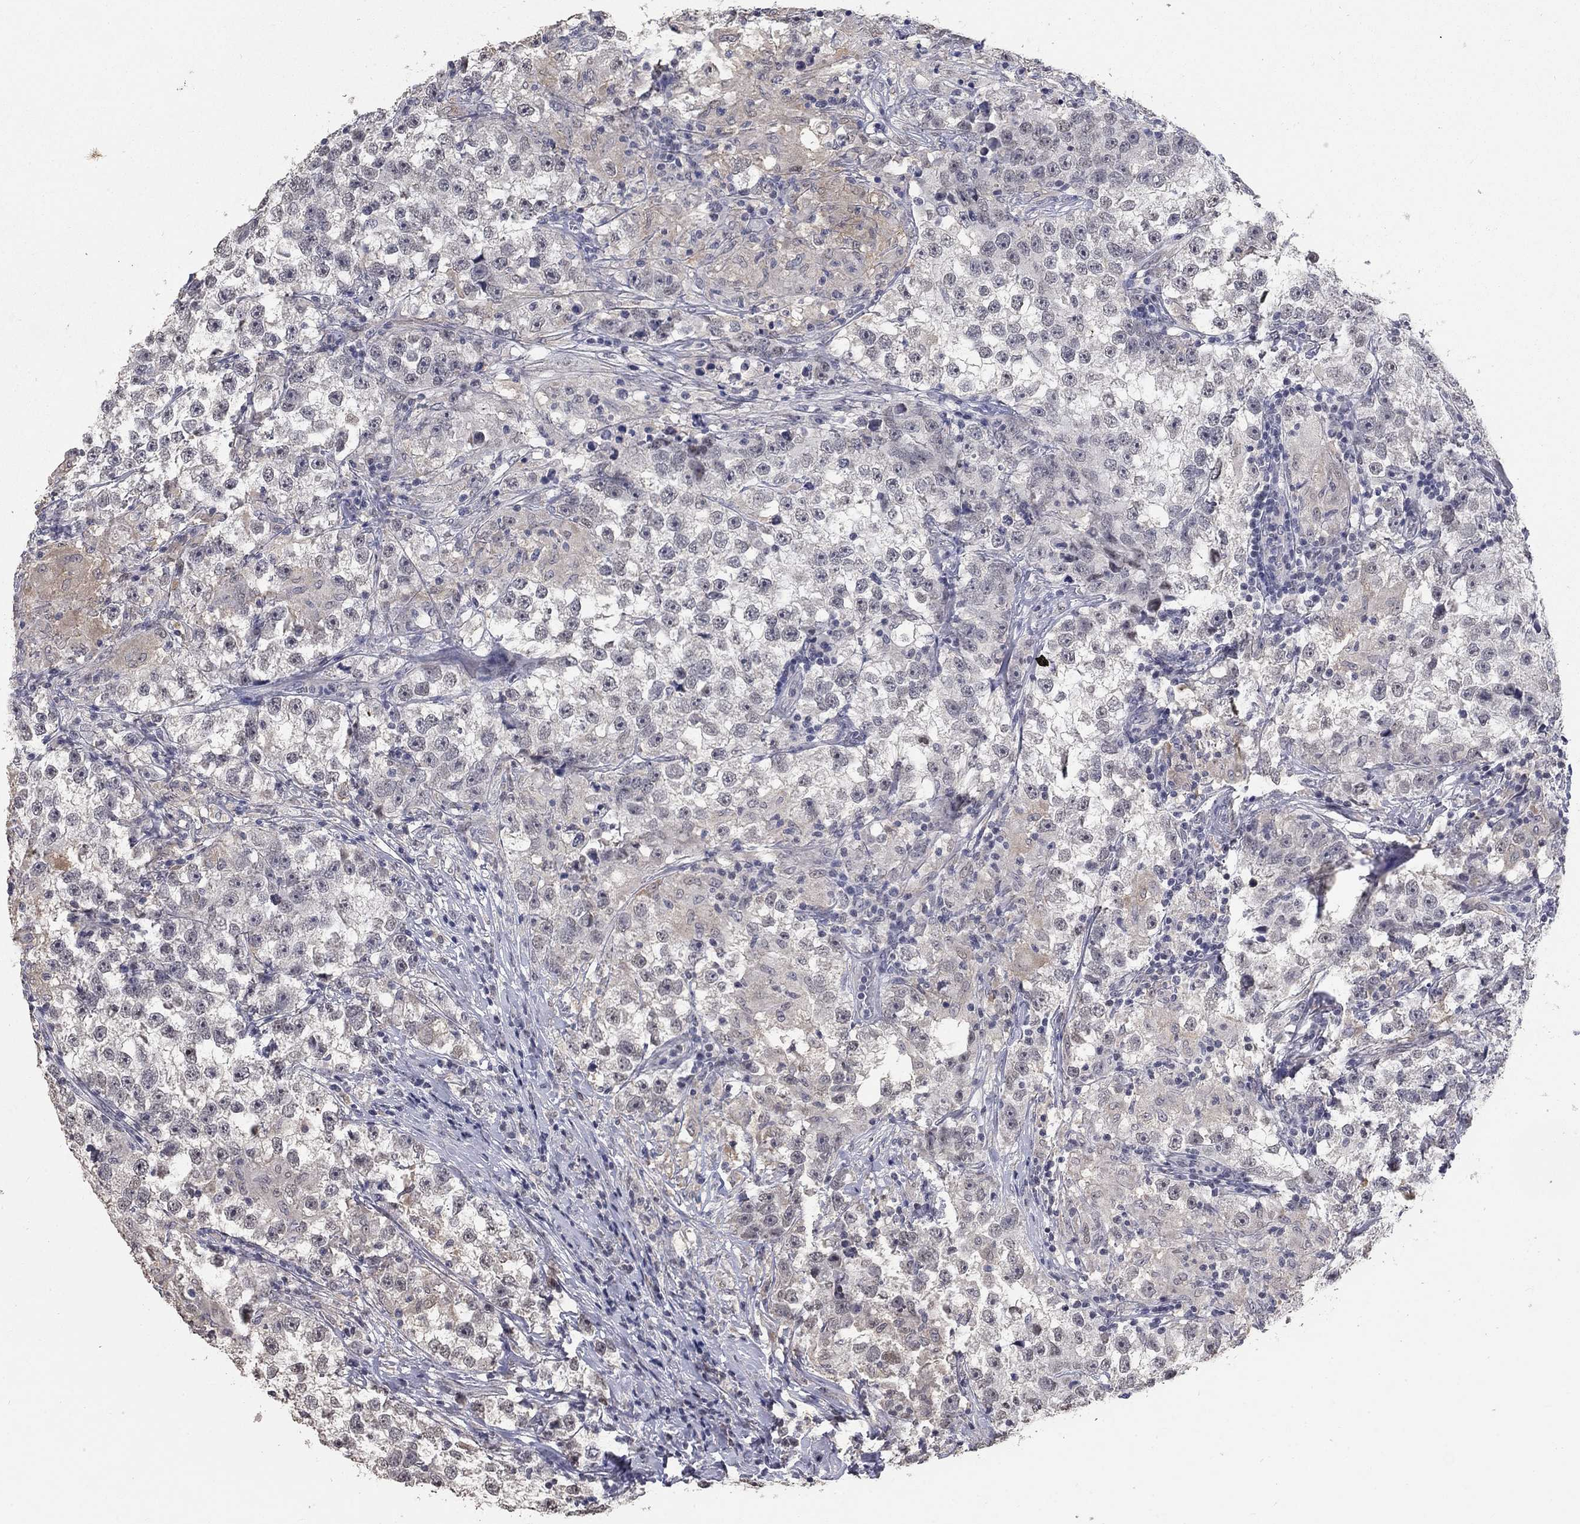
{"staining": {"intensity": "negative", "quantity": "none", "location": "none"}, "tissue": "testis cancer", "cell_type": "Tumor cells", "image_type": "cancer", "snomed": [{"axis": "morphology", "description": "Seminoma, NOS"}, {"axis": "topography", "description": "Testis"}], "caption": "Tumor cells are negative for protein expression in human testis seminoma. (Brightfield microscopy of DAB immunohistochemistry at high magnification).", "gene": "SPATA33", "patient": {"sex": "male", "age": 46}}